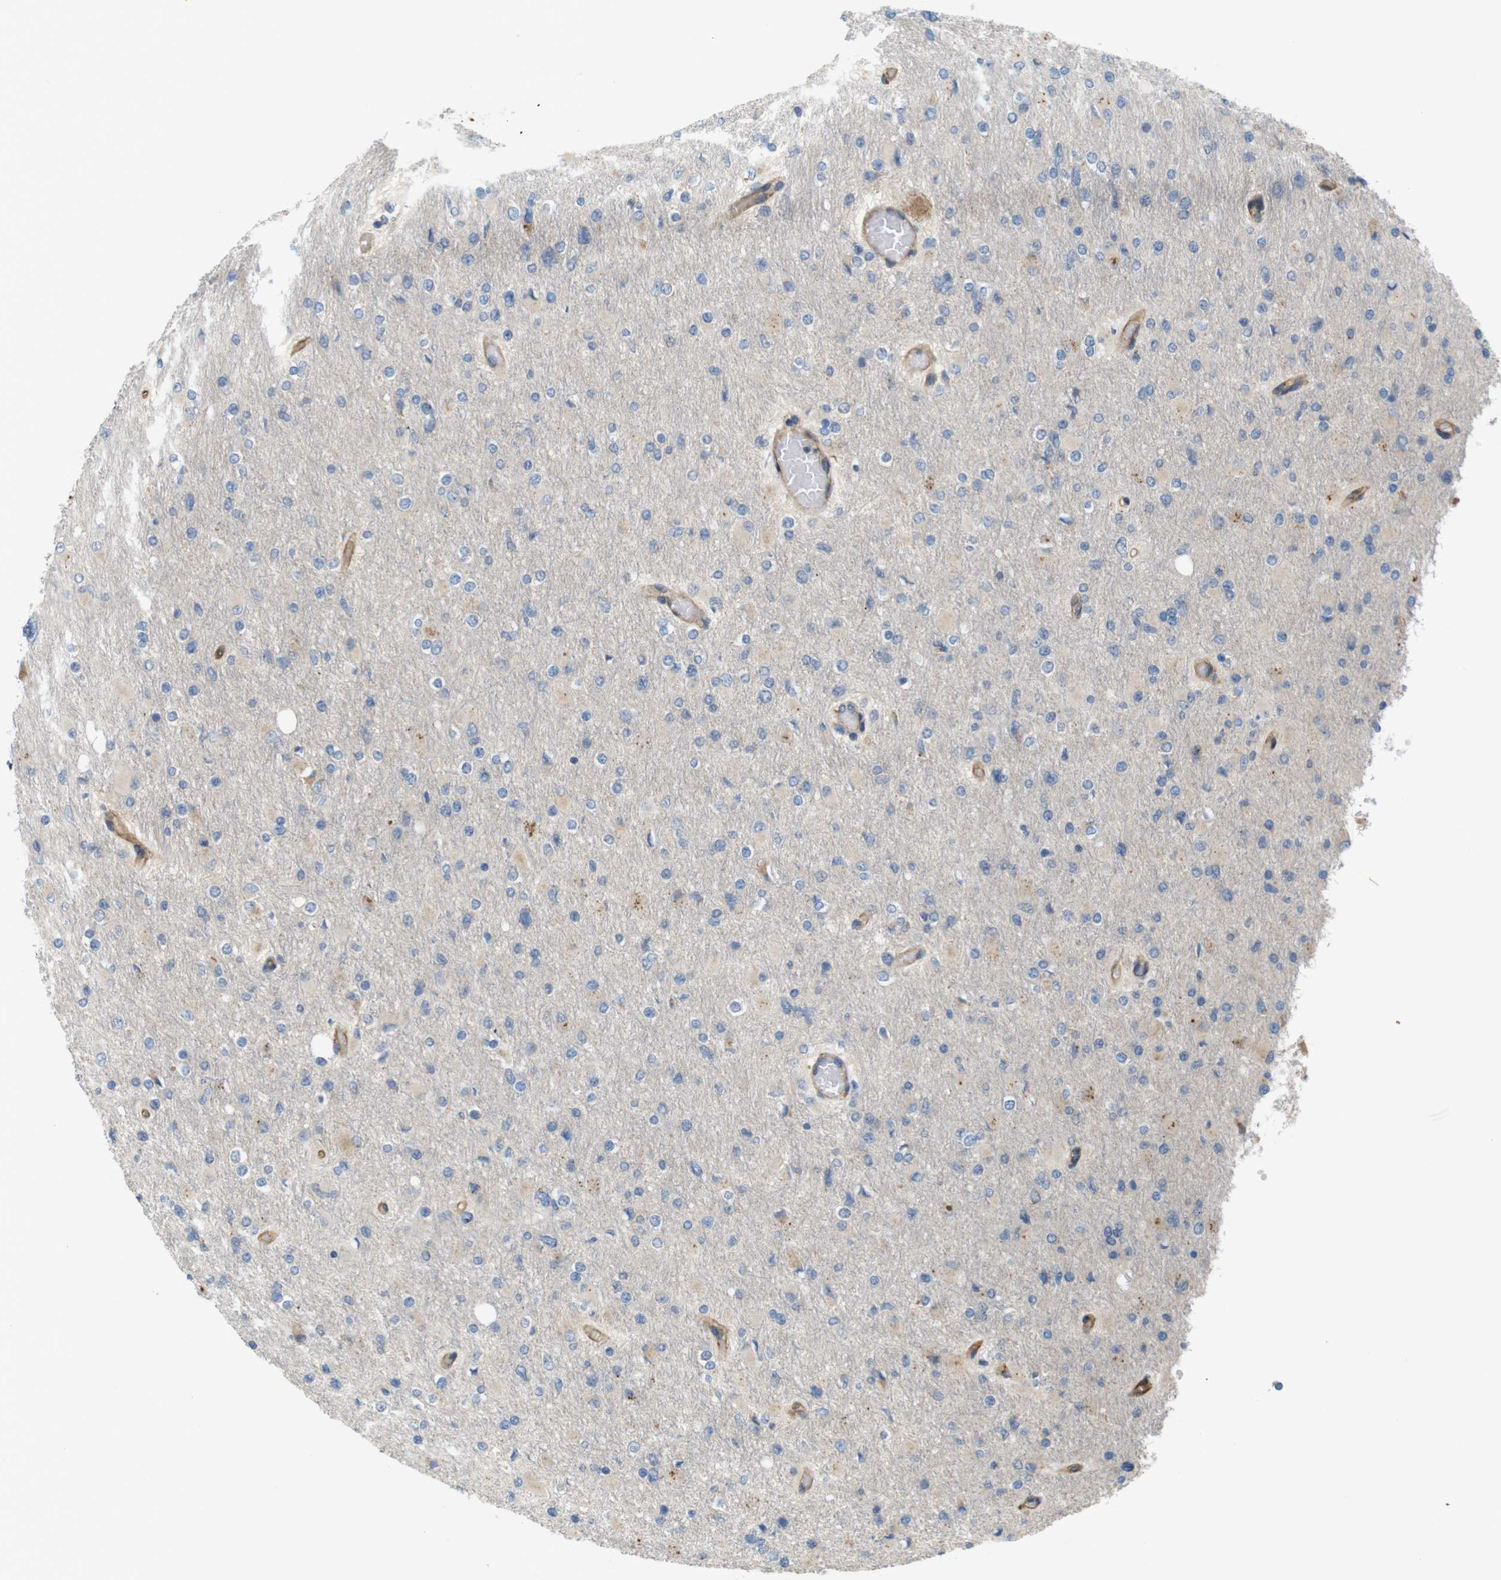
{"staining": {"intensity": "negative", "quantity": "none", "location": "none"}, "tissue": "glioma", "cell_type": "Tumor cells", "image_type": "cancer", "snomed": [{"axis": "morphology", "description": "Glioma, malignant, High grade"}, {"axis": "topography", "description": "Cerebral cortex"}], "caption": "High magnification brightfield microscopy of glioma stained with DAB (3,3'-diaminobenzidine) (brown) and counterstained with hematoxylin (blue): tumor cells show no significant positivity. (Stains: DAB immunohistochemistry with hematoxylin counter stain, Microscopy: brightfield microscopy at high magnification).", "gene": "BVES", "patient": {"sex": "female", "age": 36}}